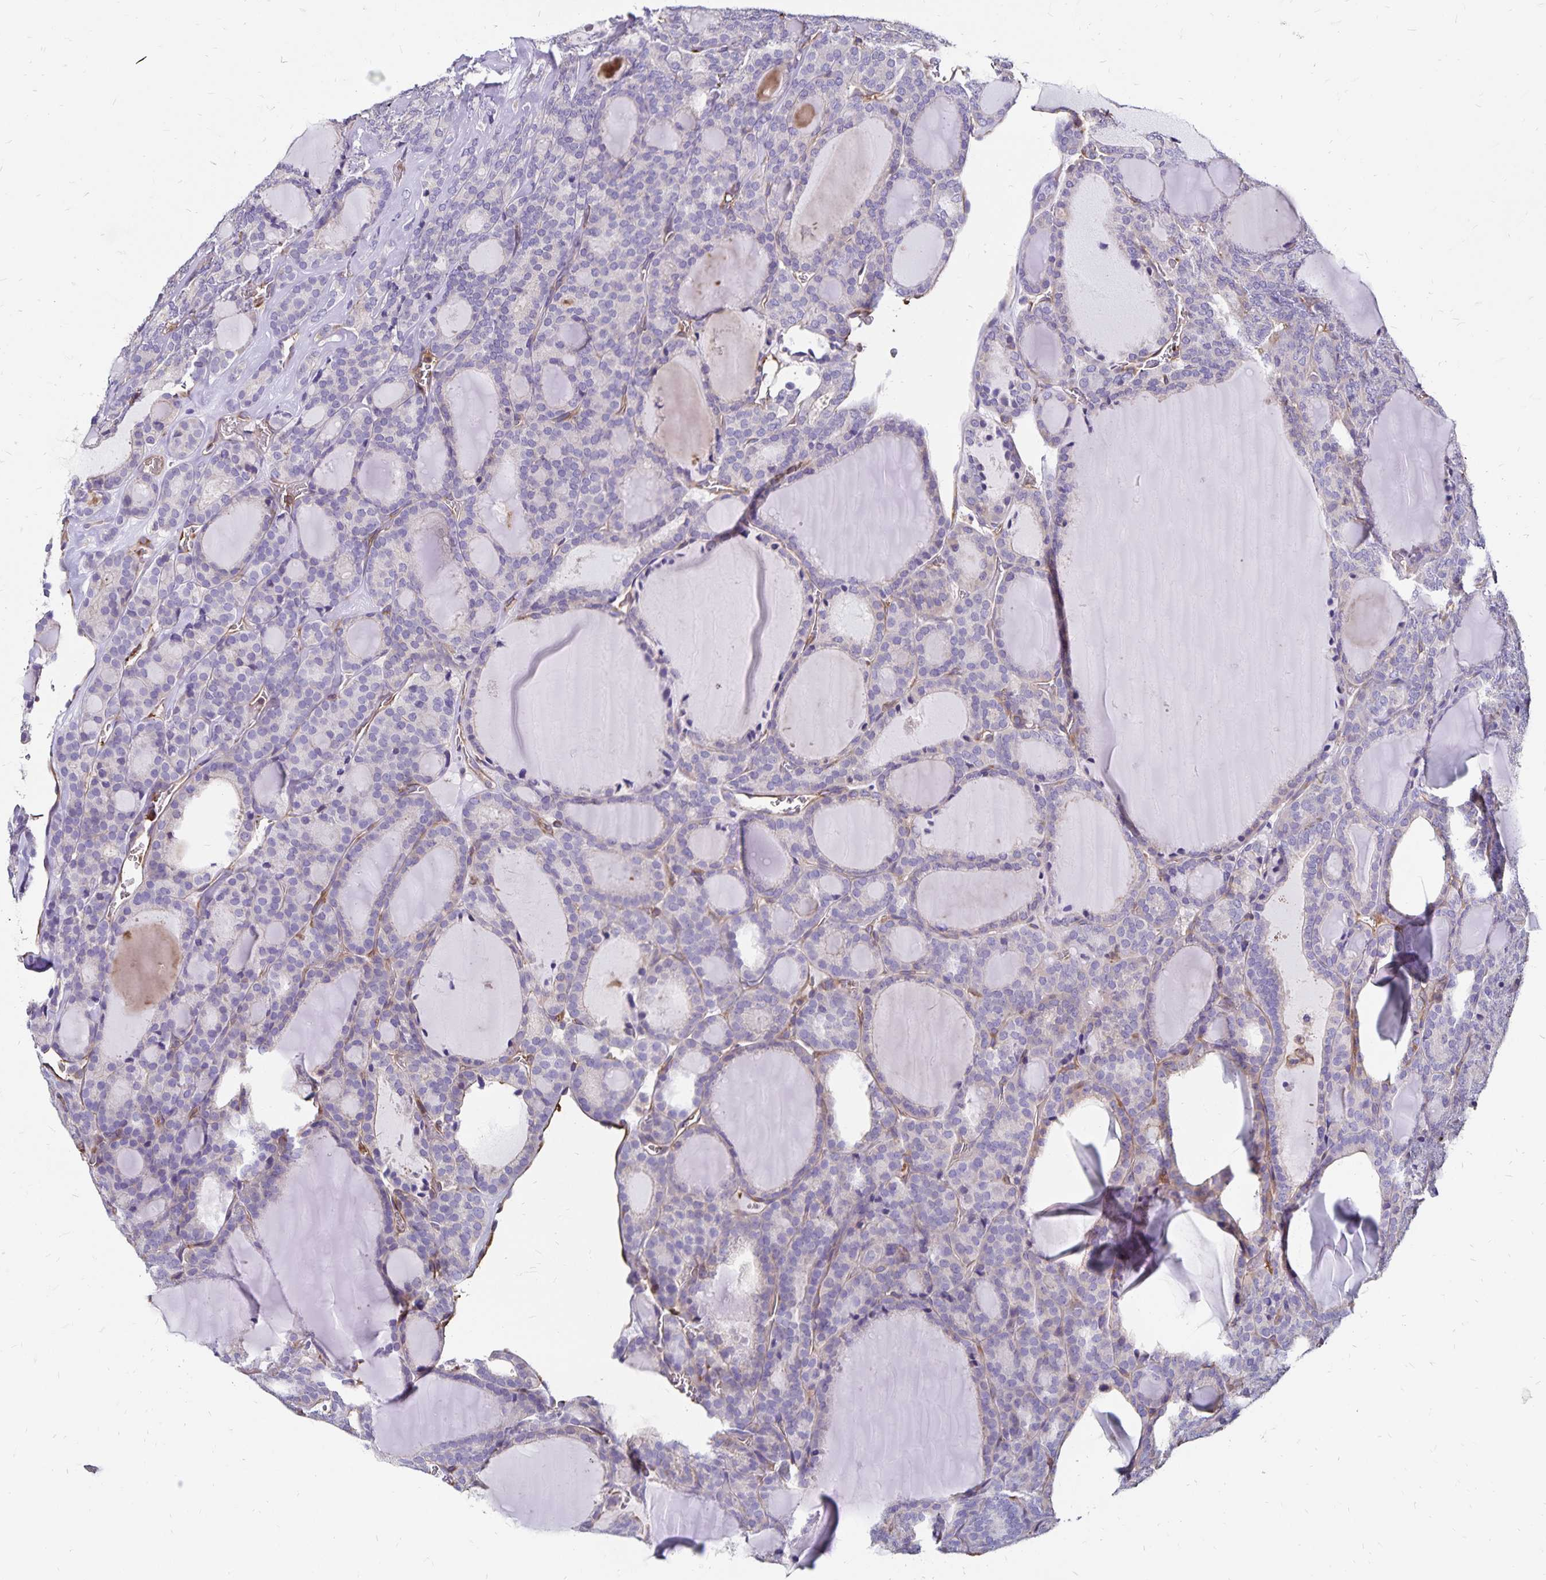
{"staining": {"intensity": "negative", "quantity": "none", "location": "none"}, "tissue": "thyroid cancer", "cell_type": "Tumor cells", "image_type": "cancer", "snomed": [{"axis": "morphology", "description": "Follicular adenoma carcinoma, NOS"}, {"axis": "topography", "description": "Thyroid gland"}], "caption": "High power microscopy photomicrograph of an immunohistochemistry histopathology image of thyroid follicular adenoma carcinoma, revealing no significant positivity in tumor cells. (DAB immunohistochemistry (IHC) visualized using brightfield microscopy, high magnification).", "gene": "RPRML", "patient": {"sex": "male", "age": 74}}